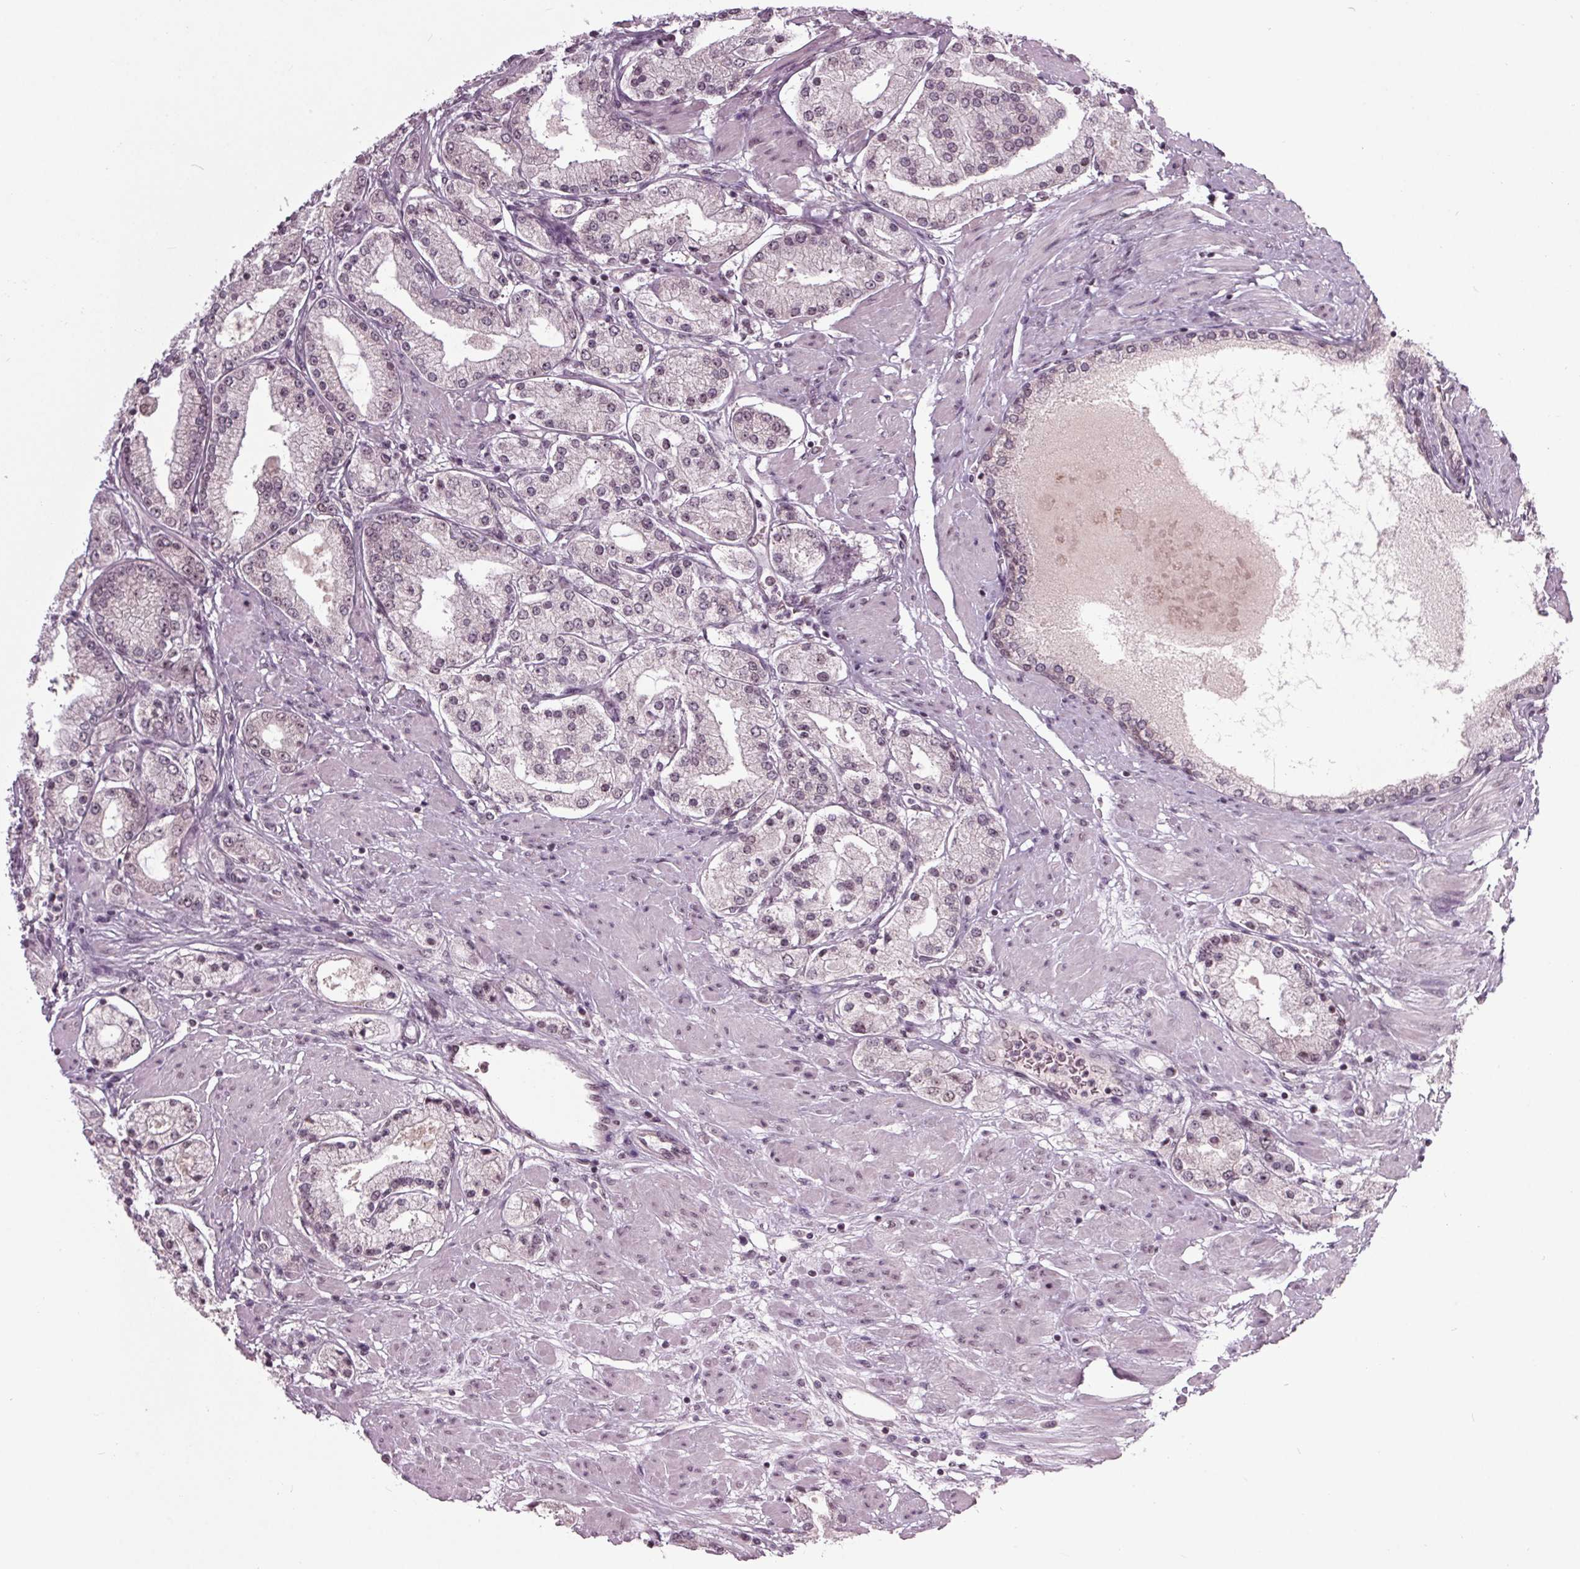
{"staining": {"intensity": "moderate", "quantity": "25%-75%", "location": "nuclear"}, "tissue": "prostate cancer", "cell_type": "Tumor cells", "image_type": "cancer", "snomed": [{"axis": "morphology", "description": "Adenocarcinoma, High grade"}, {"axis": "topography", "description": "Prostate"}], "caption": "The micrograph shows staining of prostate cancer, revealing moderate nuclear protein staining (brown color) within tumor cells.", "gene": "DDX41", "patient": {"sex": "male", "age": 67}}